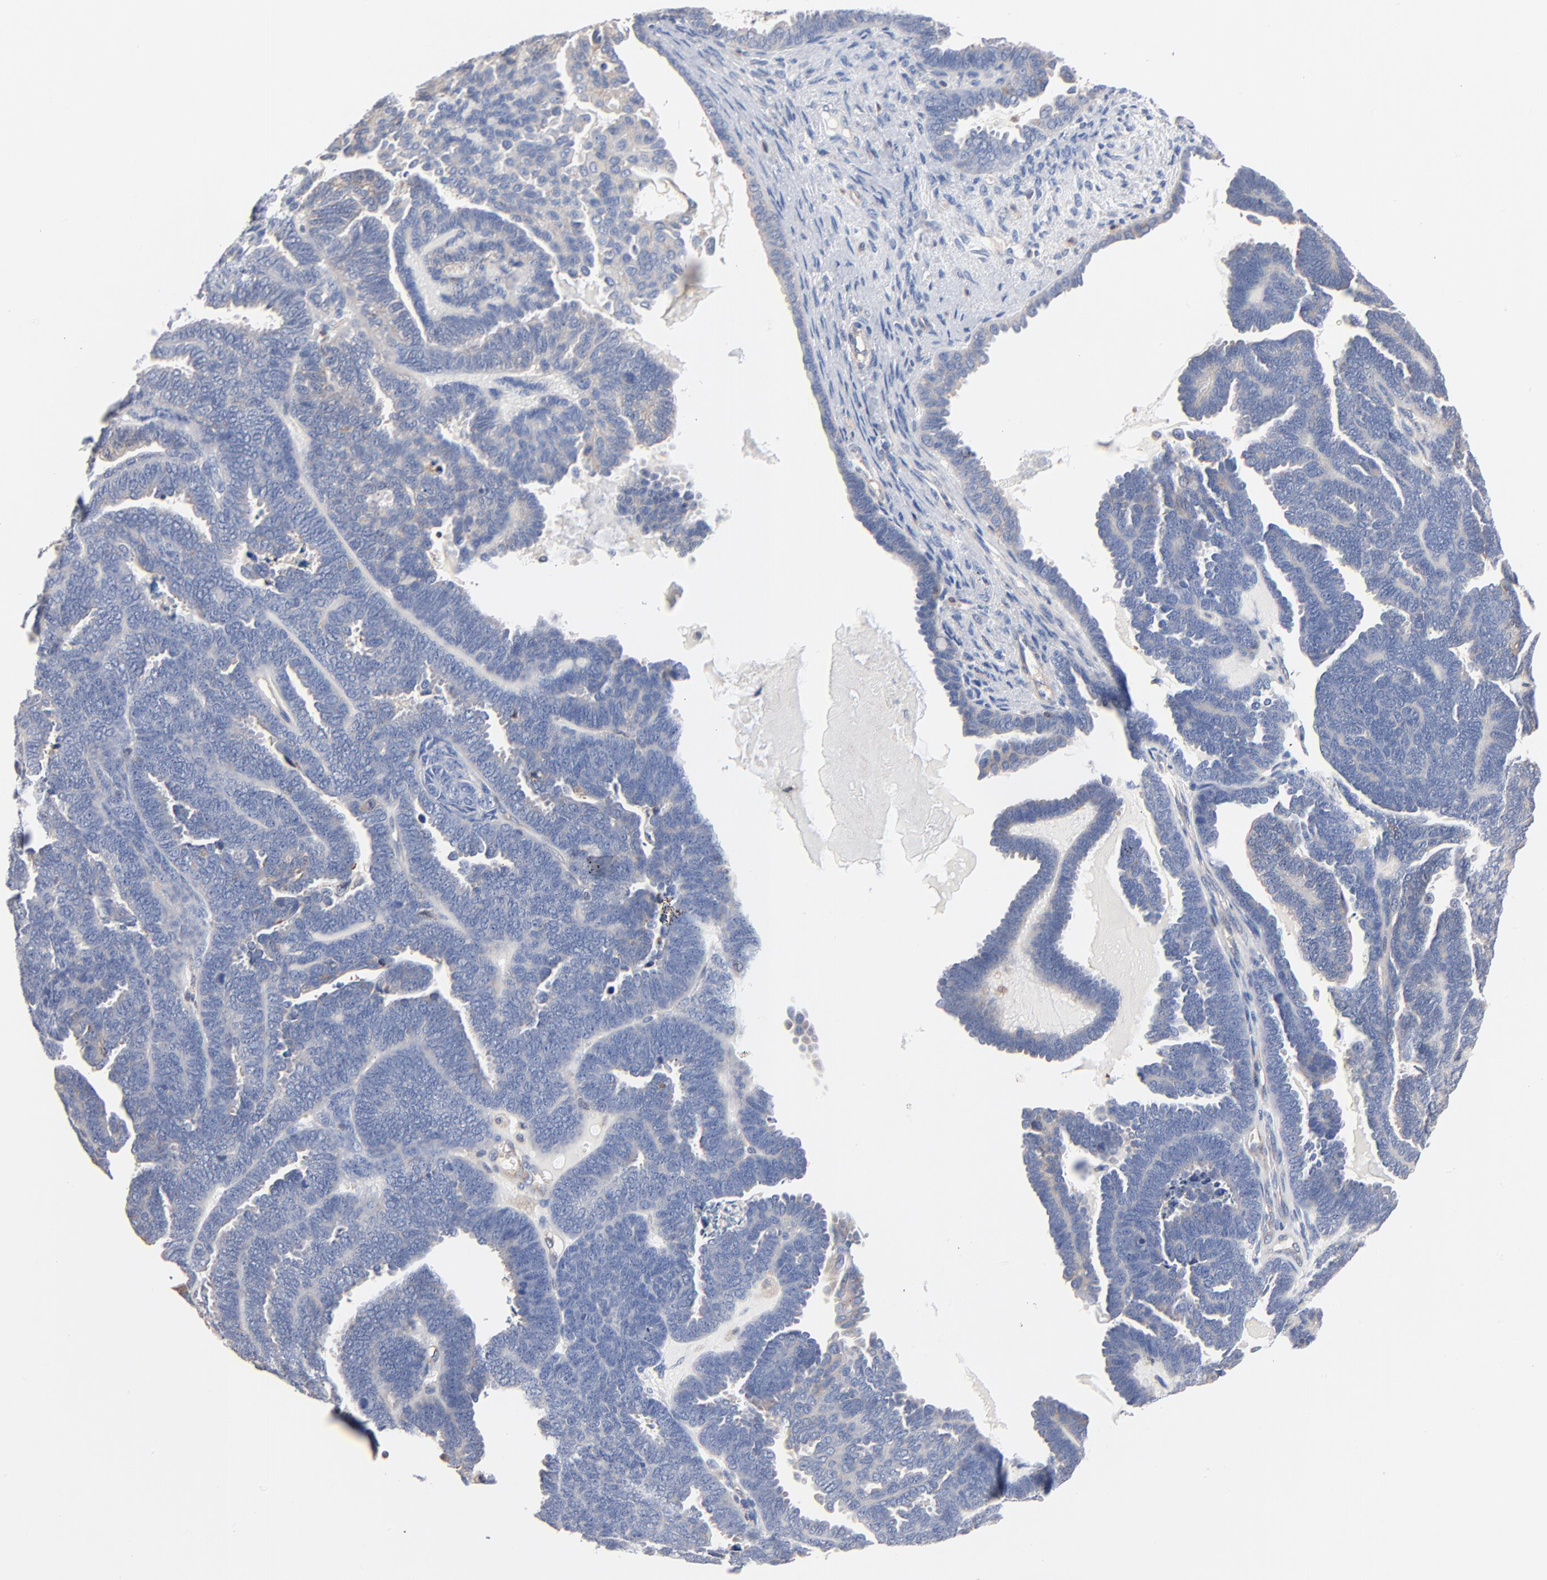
{"staining": {"intensity": "negative", "quantity": "none", "location": "none"}, "tissue": "endometrial cancer", "cell_type": "Tumor cells", "image_type": "cancer", "snomed": [{"axis": "morphology", "description": "Neoplasm, malignant, NOS"}, {"axis": "topography", "description": "Endometrium"}], "caption": "Immunohistochemistry (IHC) of human endometrial cancer reveals no expression in tumor cells.", "gene": "ARHGEF6", "patient": {"sex": "female", "age": 74}}